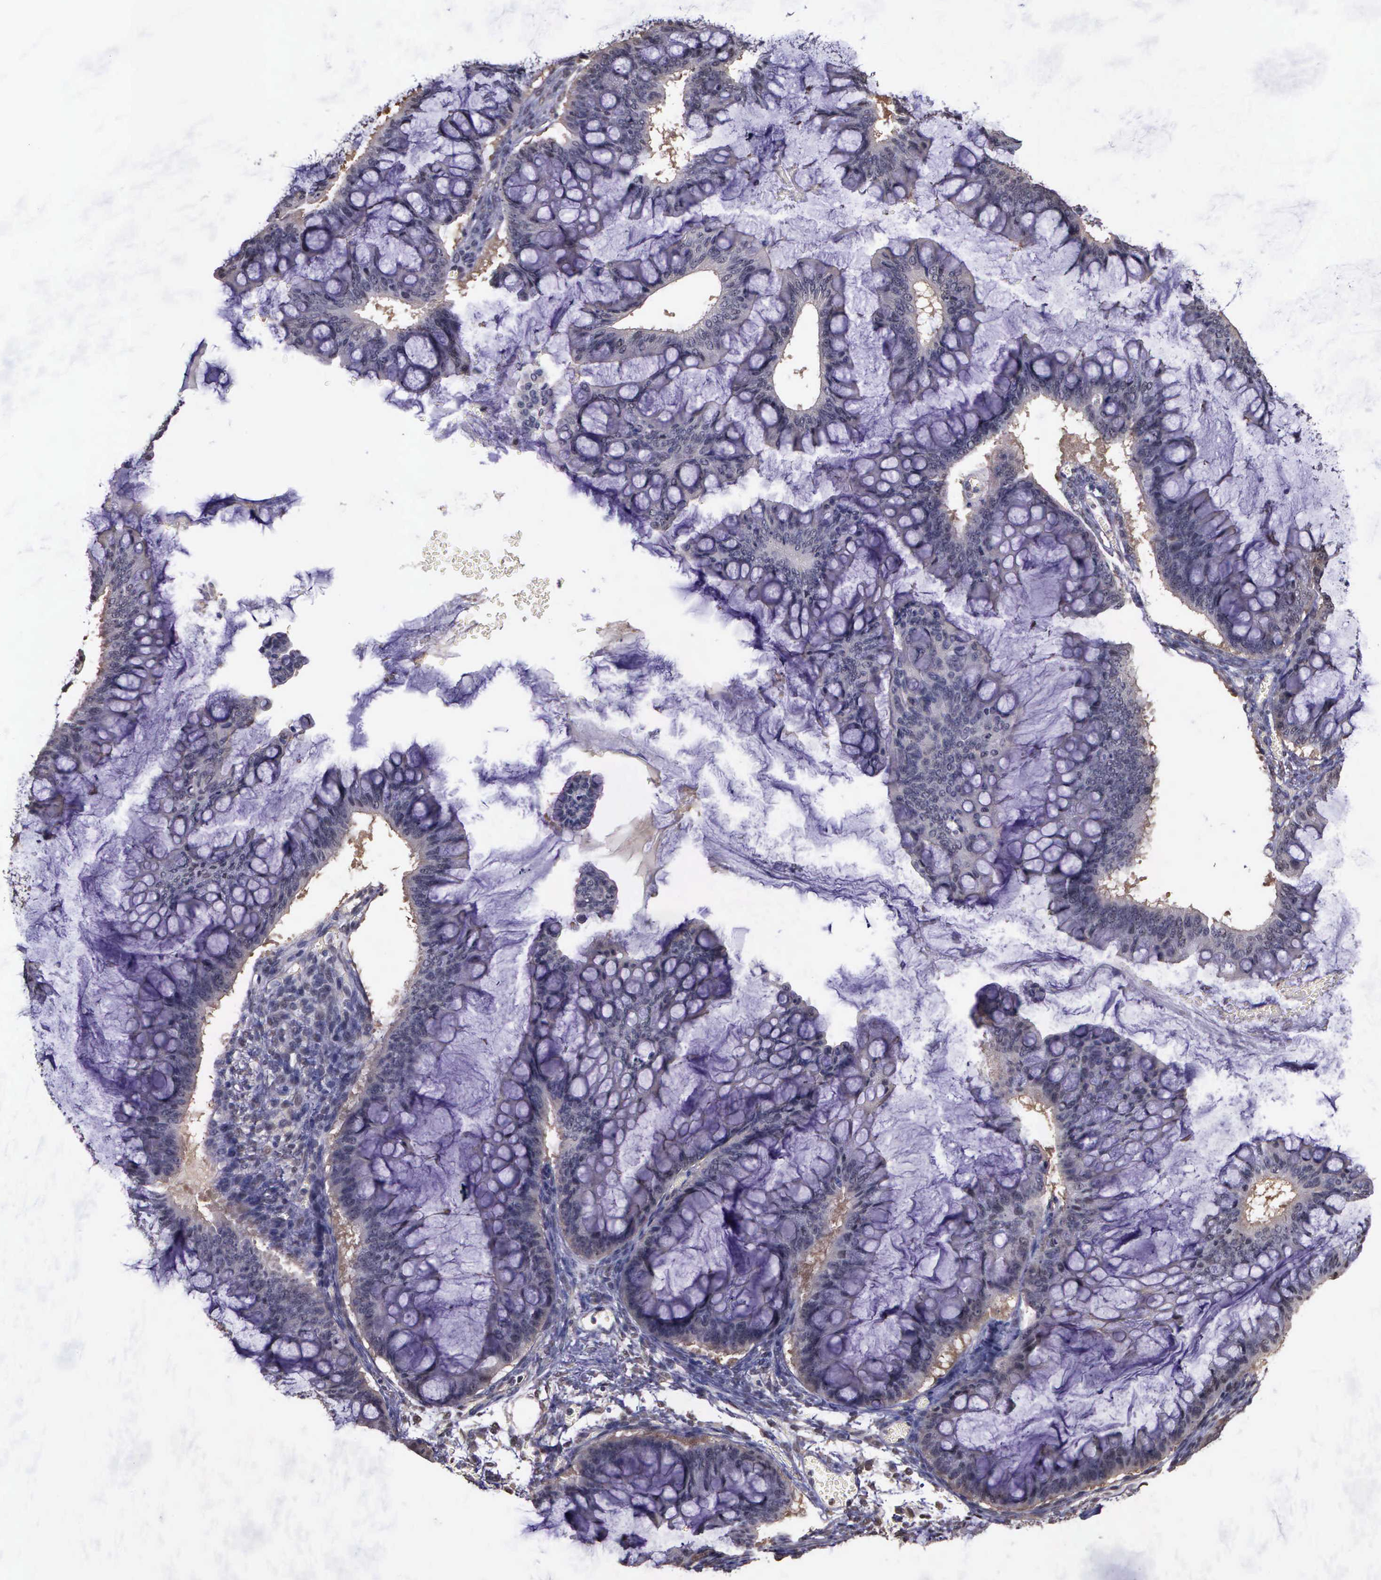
{"staining": {"intensity": "weak", "quantity": "25%-75%", "location": "cytoplasmic/membranous"}, "tissue": "ovarian cancer", "cell_type": "Tumor cells", "image_type": "cancer", "snomed": [{"axis": "morphology", "description": "Cystadenocarcinoma, mucinous, NOS"}, {"axis": "topography", "description": "Ovary"}], "caption": "Ovarian mucinous cystadenocarcinoma stained for a protein reveals weak cytoplasmic/membranous positivity in tumor cells.", "gene": "PSMC1", "patient": {"sex": "female", "age": 73}}